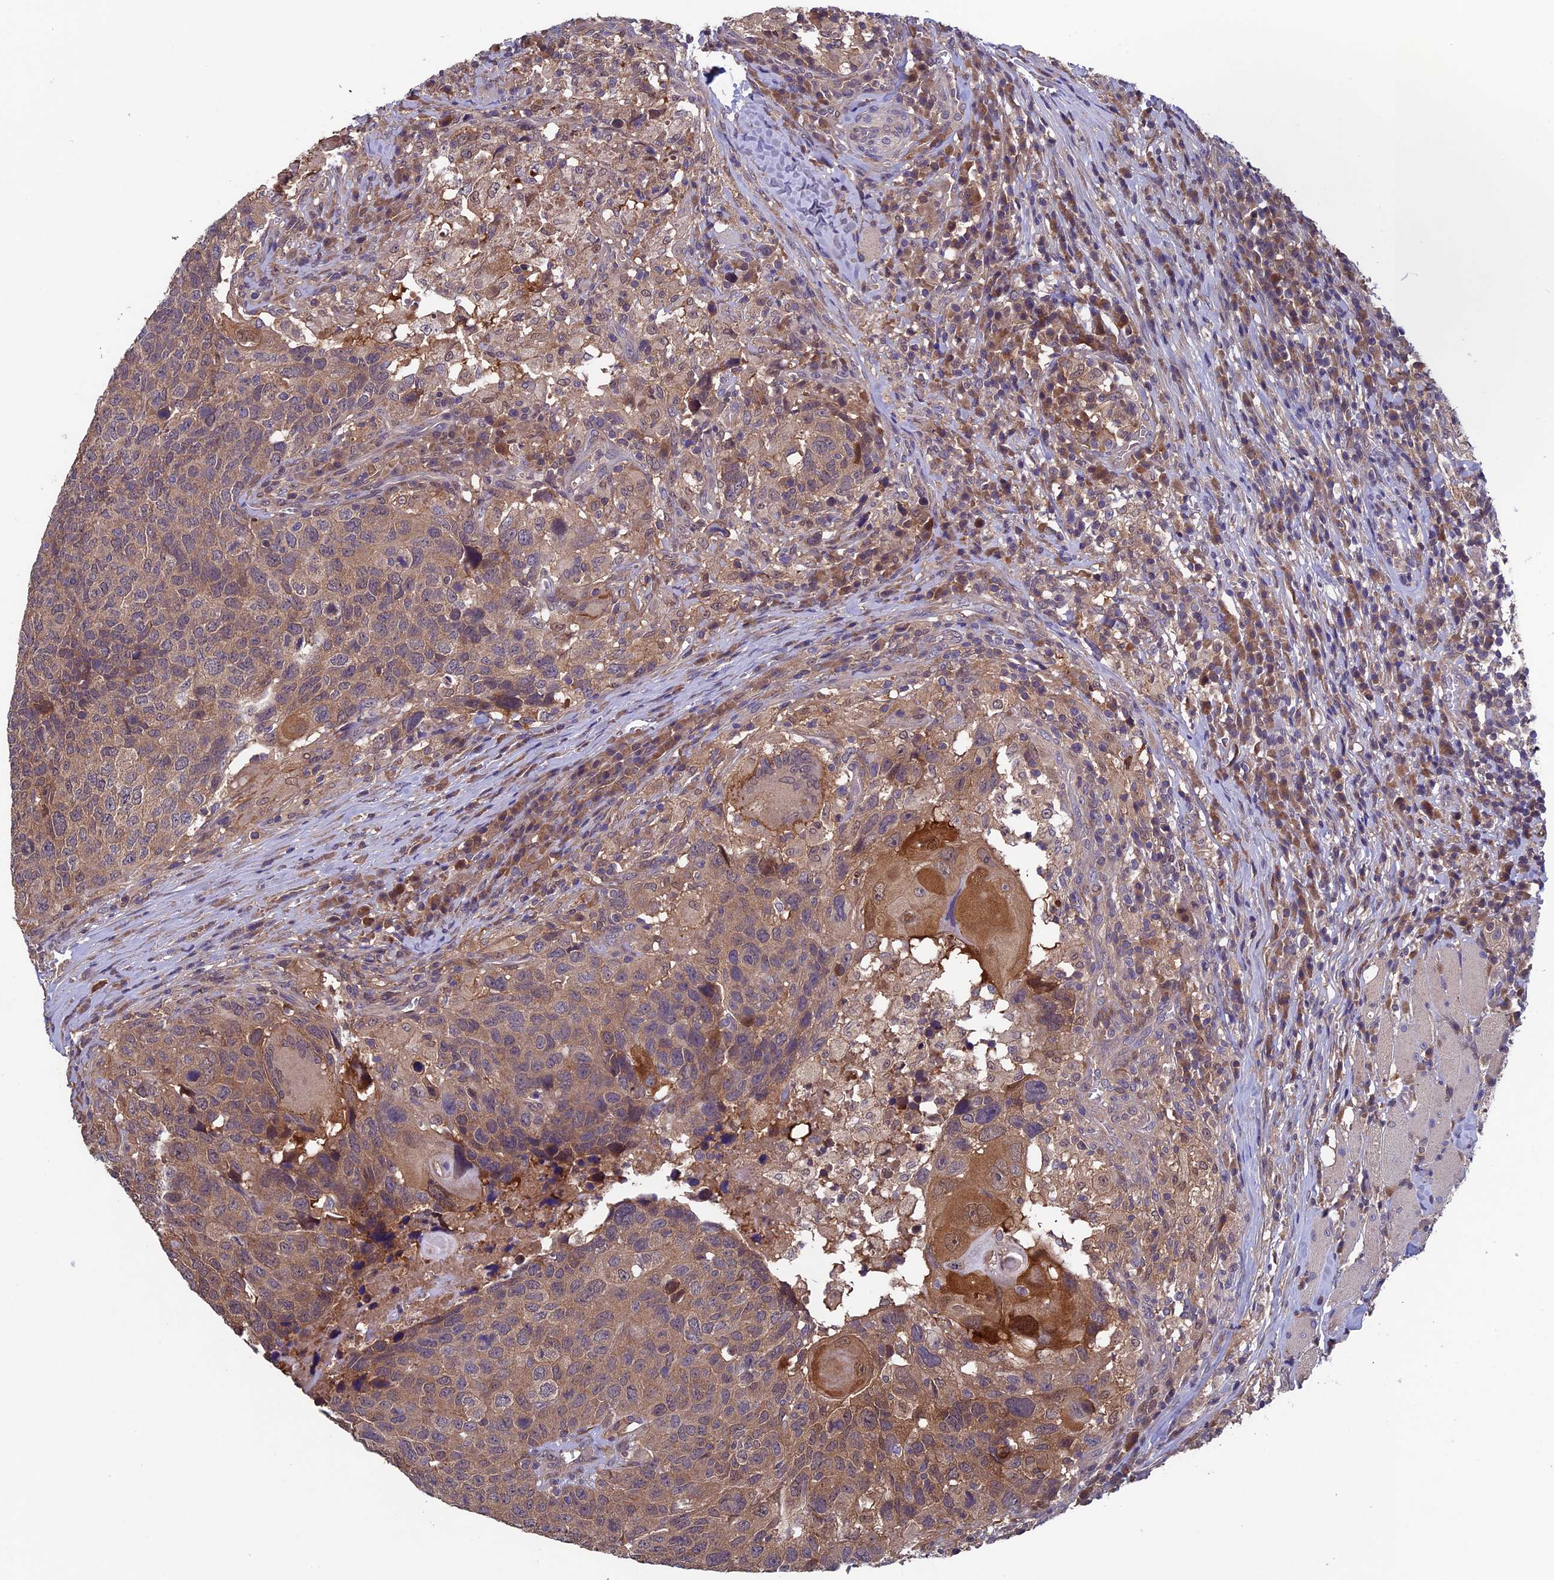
{"staining": {"intensity": "moderate", "quantity": ">75%", "location": "cytoplasmic/membranous"}, "tissue": "head and neck cancer", "cell_type": "Tumor cells", "image_type": "cancer", "snomed": [{"axis": "morphology", "description": "Squamous cell carcinoma, NOS"}, {"axis": "topography", "description": "Head-Neck"}], "caption": "Immunohistochemical staining of human head and neck cancer (squamous cell carcinoma) reveals moderate cytoplasmic/membranous protein expression in about >75% of tumor cells. (brown staining indicates protein expression, while blue staining denotes nuclei).", "gene": "LCMT1", "patient": {"sex": "male", "age": 66}}